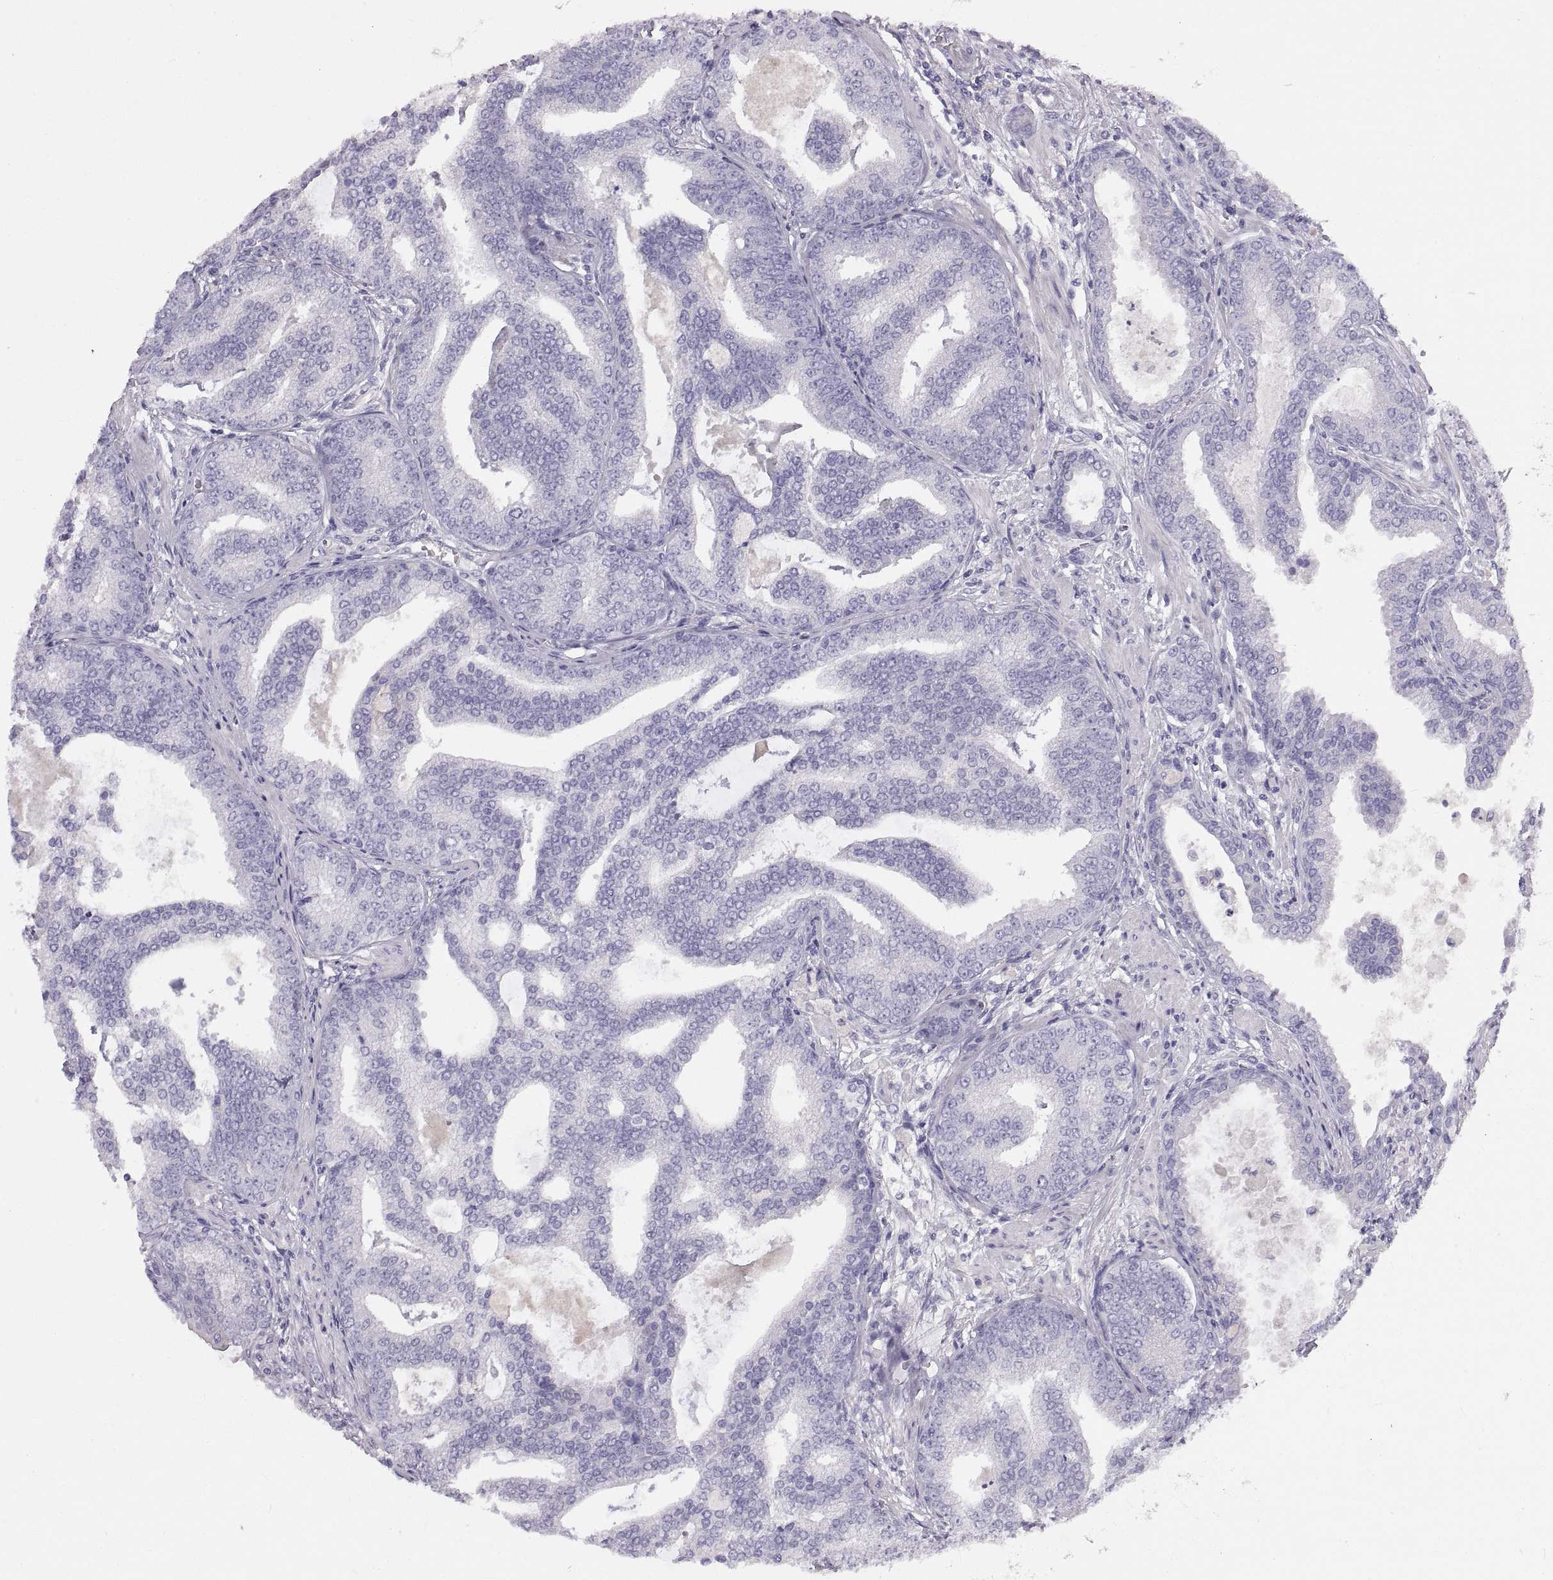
{"staining": {"intensity": "negative", "quantity": "none", "location": "none"}, "tissue": "prostate cancer", "cell_type": "Tumor cells", "image_type": "cancer", "snomed": [{"axis": "morphology", "description": "Adenocarcinoma, NOS"}, {"axis": "topography", "description": "Prostate"}], "caption": "Tumor cells show no significant protein positivity in prostate cancer (adenocarcinoma). (DAB (3,3'-diaminobenzidine) immunohistochemistry (IHC) with hematoxylin counter stain).", "gene": "CRYBB3", "patient": {"sex": "male", "age": 64}}